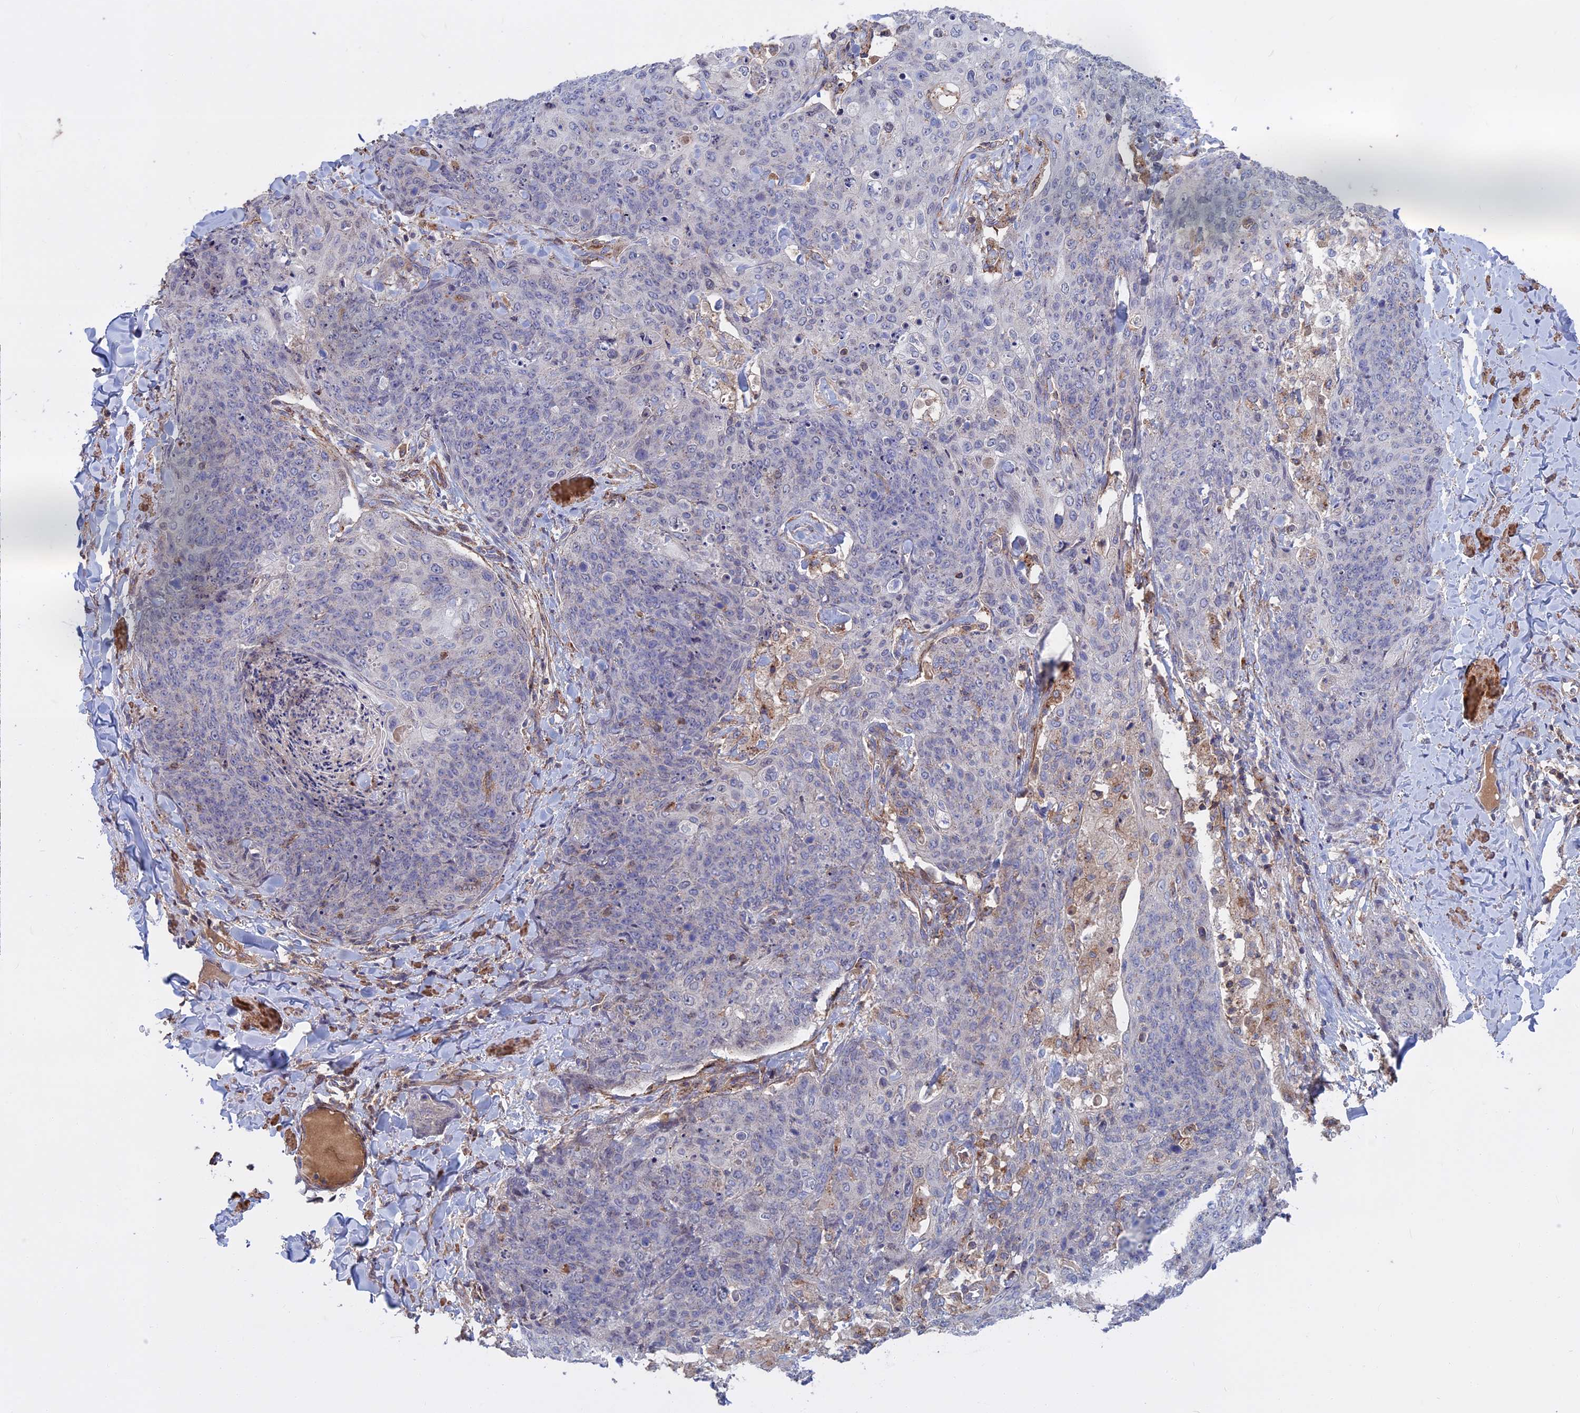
{"staining": {"intensity": "negative", "quantity": "none", "location": "none"}, "tissue": "skin cancer", "cell_type": "Tumor cells", "image_type": "cancer", "snomed": [{"axis": "morphology", "description": "Squamous cell carcinoma, NOS"}, {"axis": "topography", "description": "Skin"}, {"axis": "topography", "description": "Vulva"}], "caption": "An immunohistochemistry histopathology image of skin cancer is shown. There is no staining in tumor cells of skin cancer.", "gene": "LYPD5", "patient": {"sex": "female", "age": 85}}